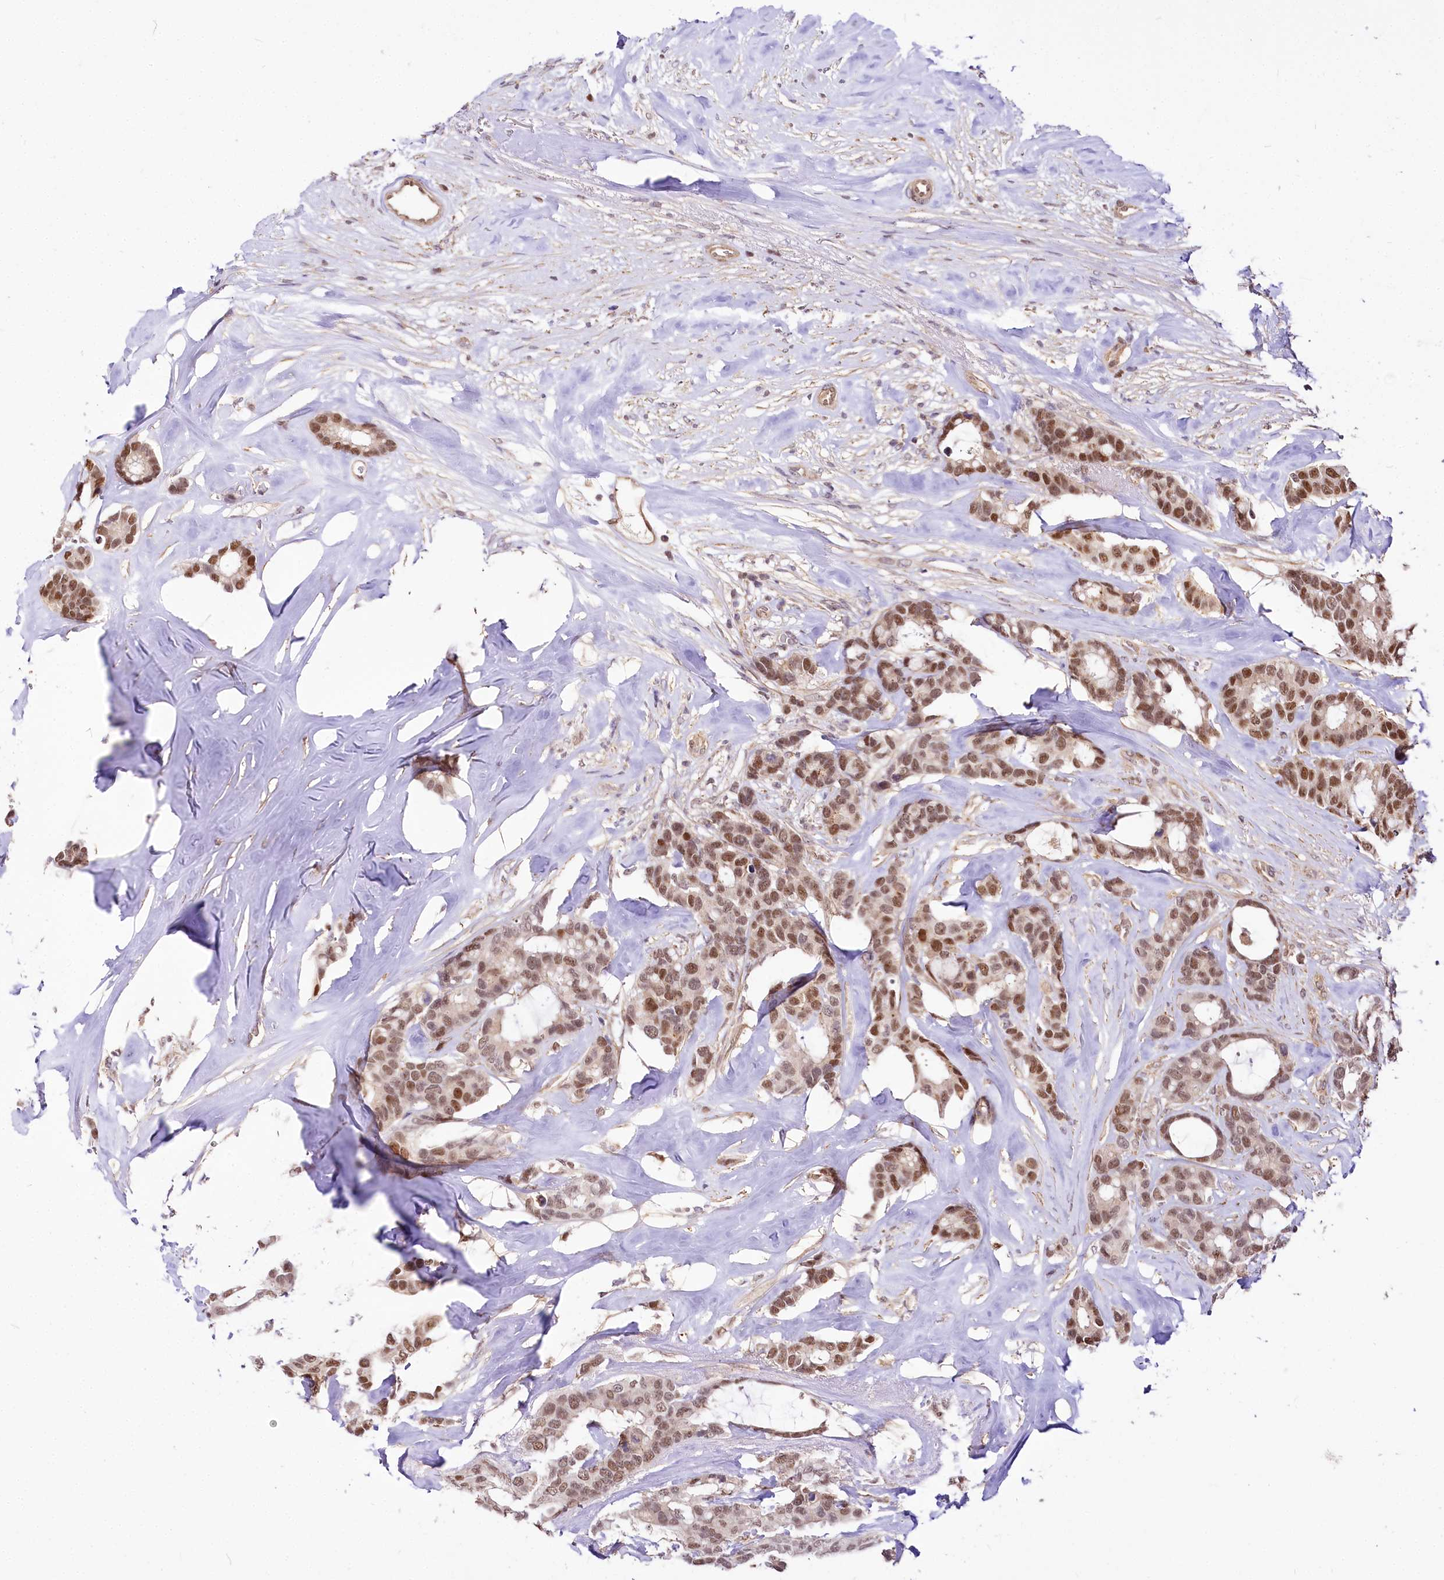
{"staining": {"intensity": "moderate", "quantity": ">75%", "location": "nuclear"}, "tissue": "breast cancer", "cell_type": "Tumor cells", "image_type": "cancer", "snomed": [{"axis": "morphology", "description": "Duct carcinoma"}, {"axis": "topography", "description": "Breast"}], "caption": "High-magnification brightfield microscopy of intraductal carcinoma (breast) stained with DAB (3,3'-diaminobenzidine) (brown) and counterstained with hematoxylin (blue). tumor cells exhibit moderate nuclear positivity is appreciated in about>75% of cells.", "gene": "GNL3L", "patient": {"sex": "female", "age": 87}}